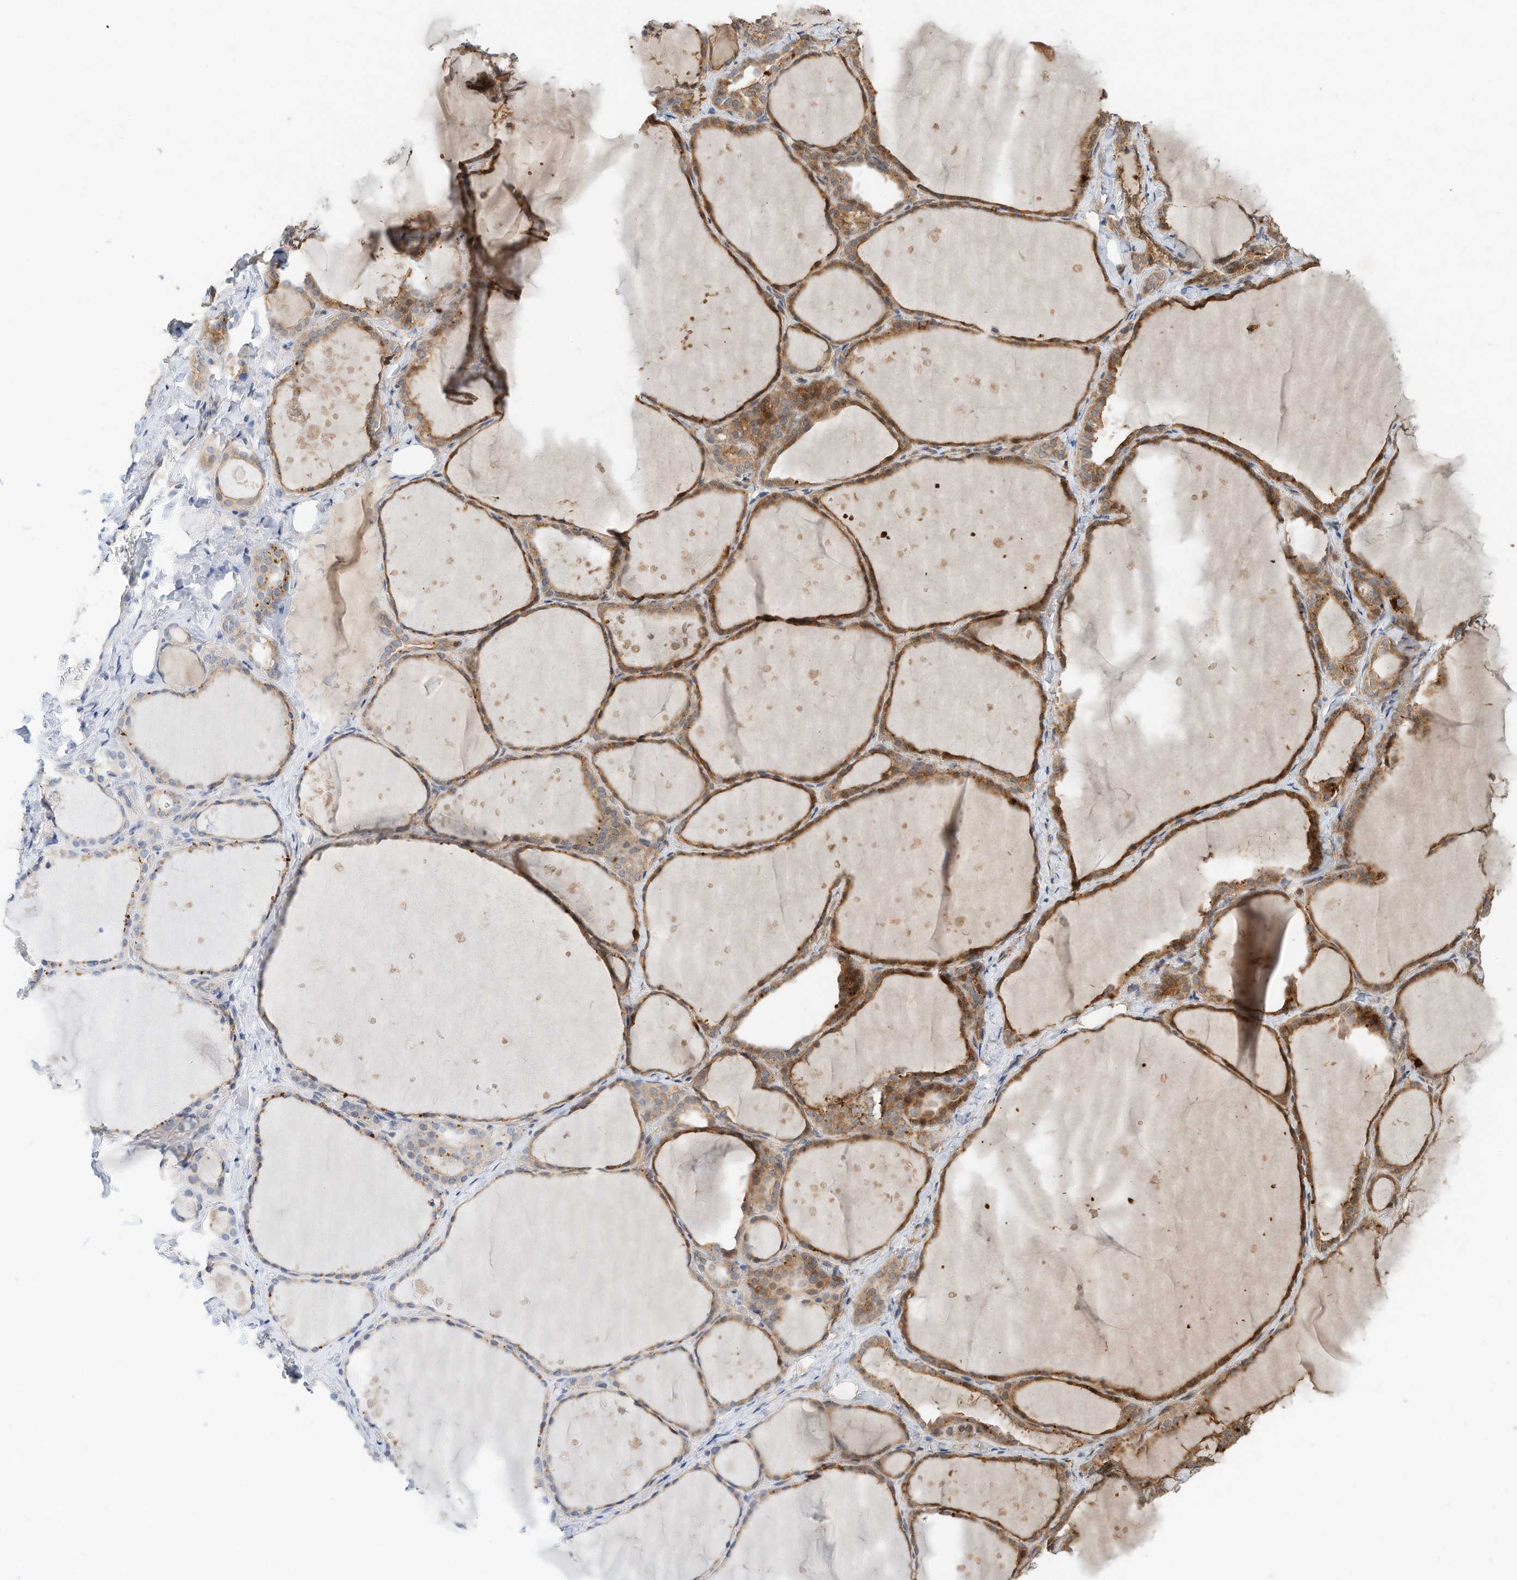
{"staining": {"intensity": "strong", "quantity": ">75%", "location": "cytoplasmic/membranous"}, "tissue": "thyroid gland", "cell_type": "Glandular cells", "image_type": "normal", "snomed": [{"axis": "morphology", "description": "Normal tissue, NOS"}, {"axis": "topography", "description": "Thyroid gland"}], "caption": "An immunohistochemistry histopathology image of unremarkable tissue is shown. Protein staining in brown highlights strong cytoplasmic/membranous positivity in thyroid gland within glandular cells.", "gene": "CPAMD8", "patient": {"sex": "female", "age": 44}}